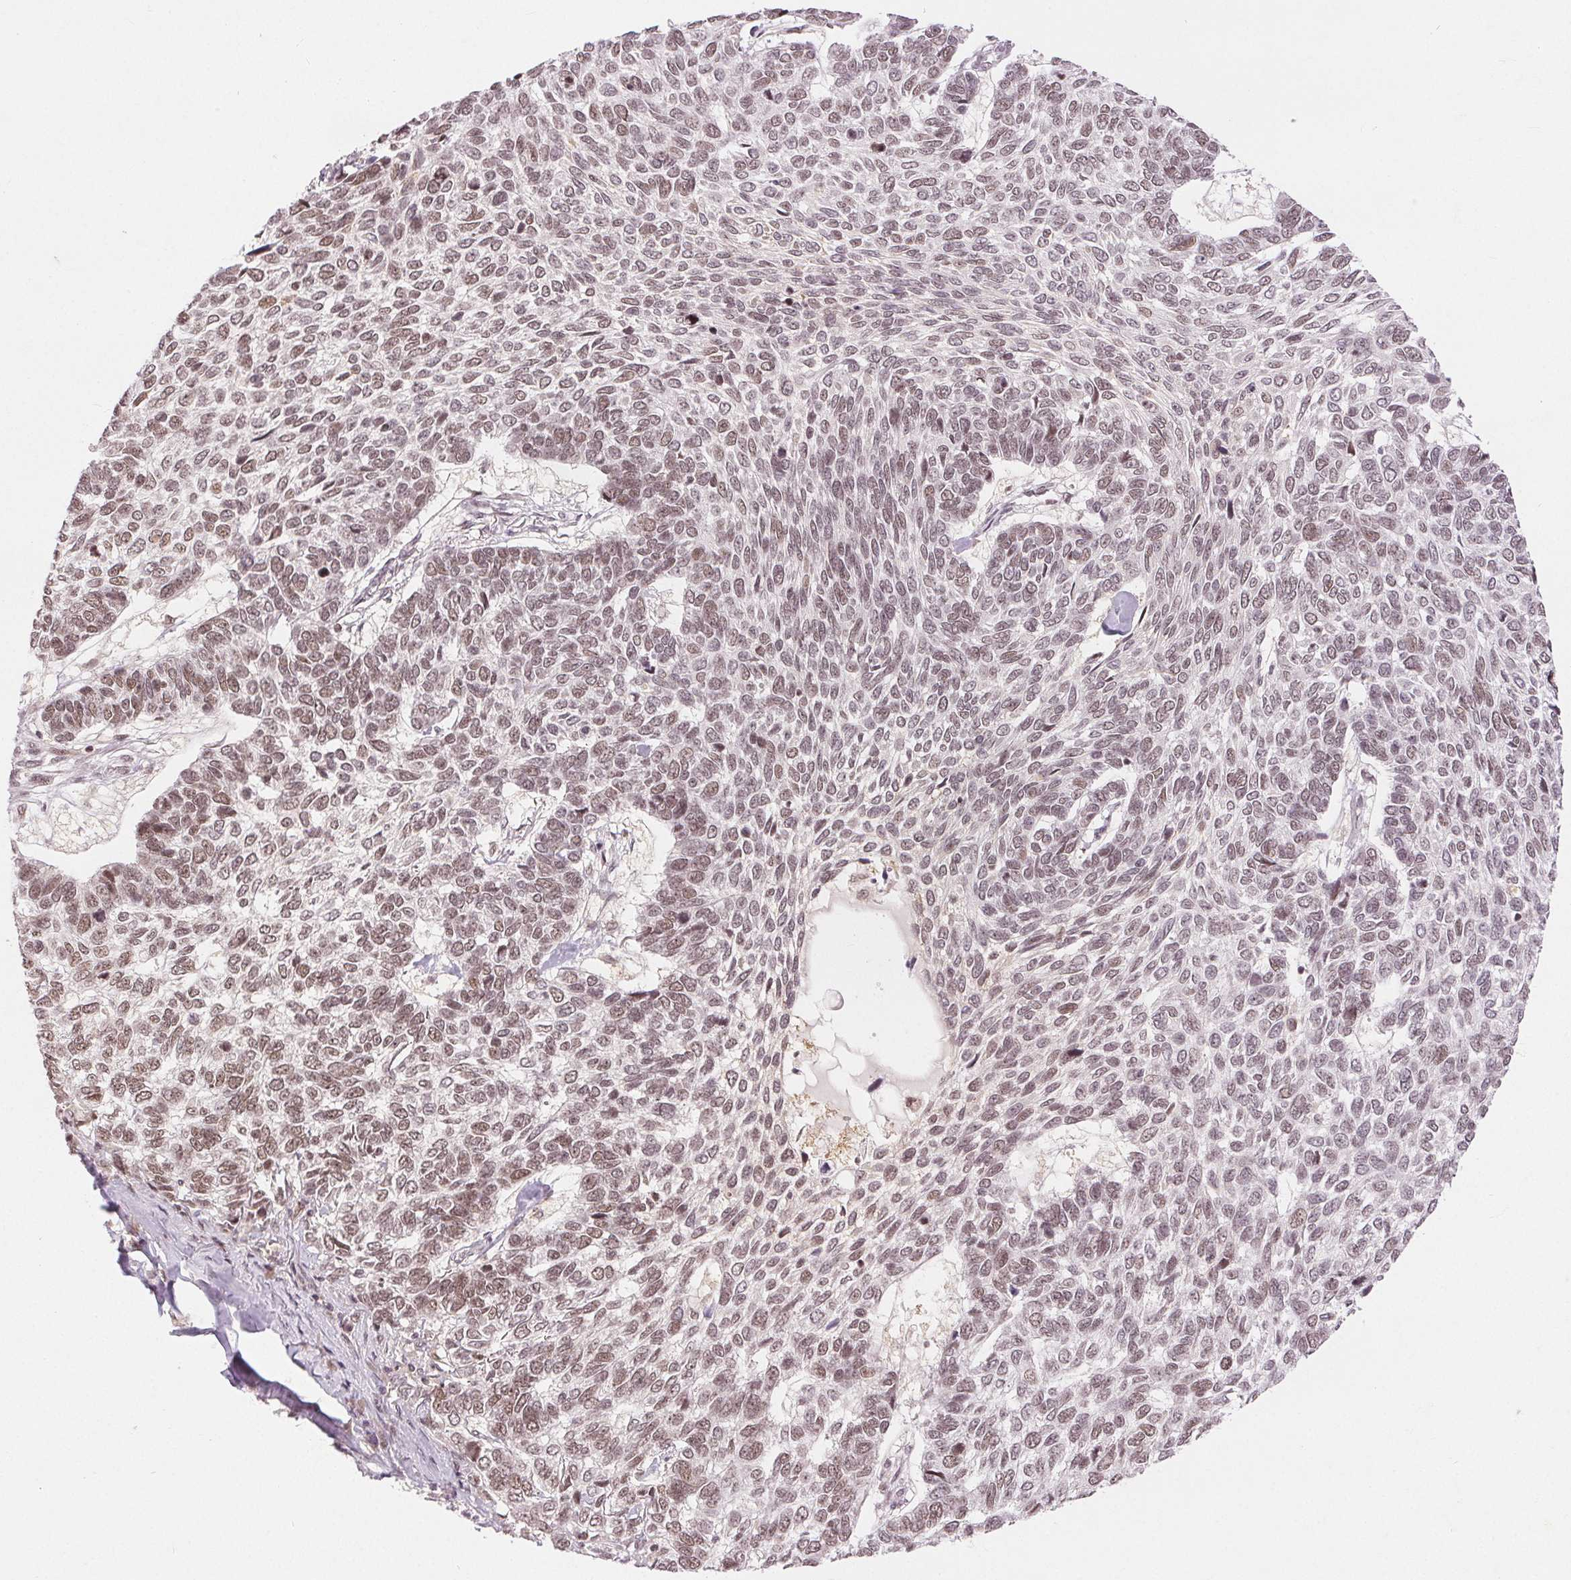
{"staining": {"intensity": "weak", "quantity": ">75%", "location": "nuclear"}, "tissue": "skin cancer", "cell_type": "Tumor cells", "image_type": "cancer", "snomed": [{"axis": "morphology", "description": "Basal cell carcinoma"}, {"axis": "topography", "description": "Skin"}], "caption": "A brown stain highlights weak nuclear staining of a protein in human skin cancer tumor cells.", "gene": "DEK", "patient": {"sex": "female", "age": 65}}